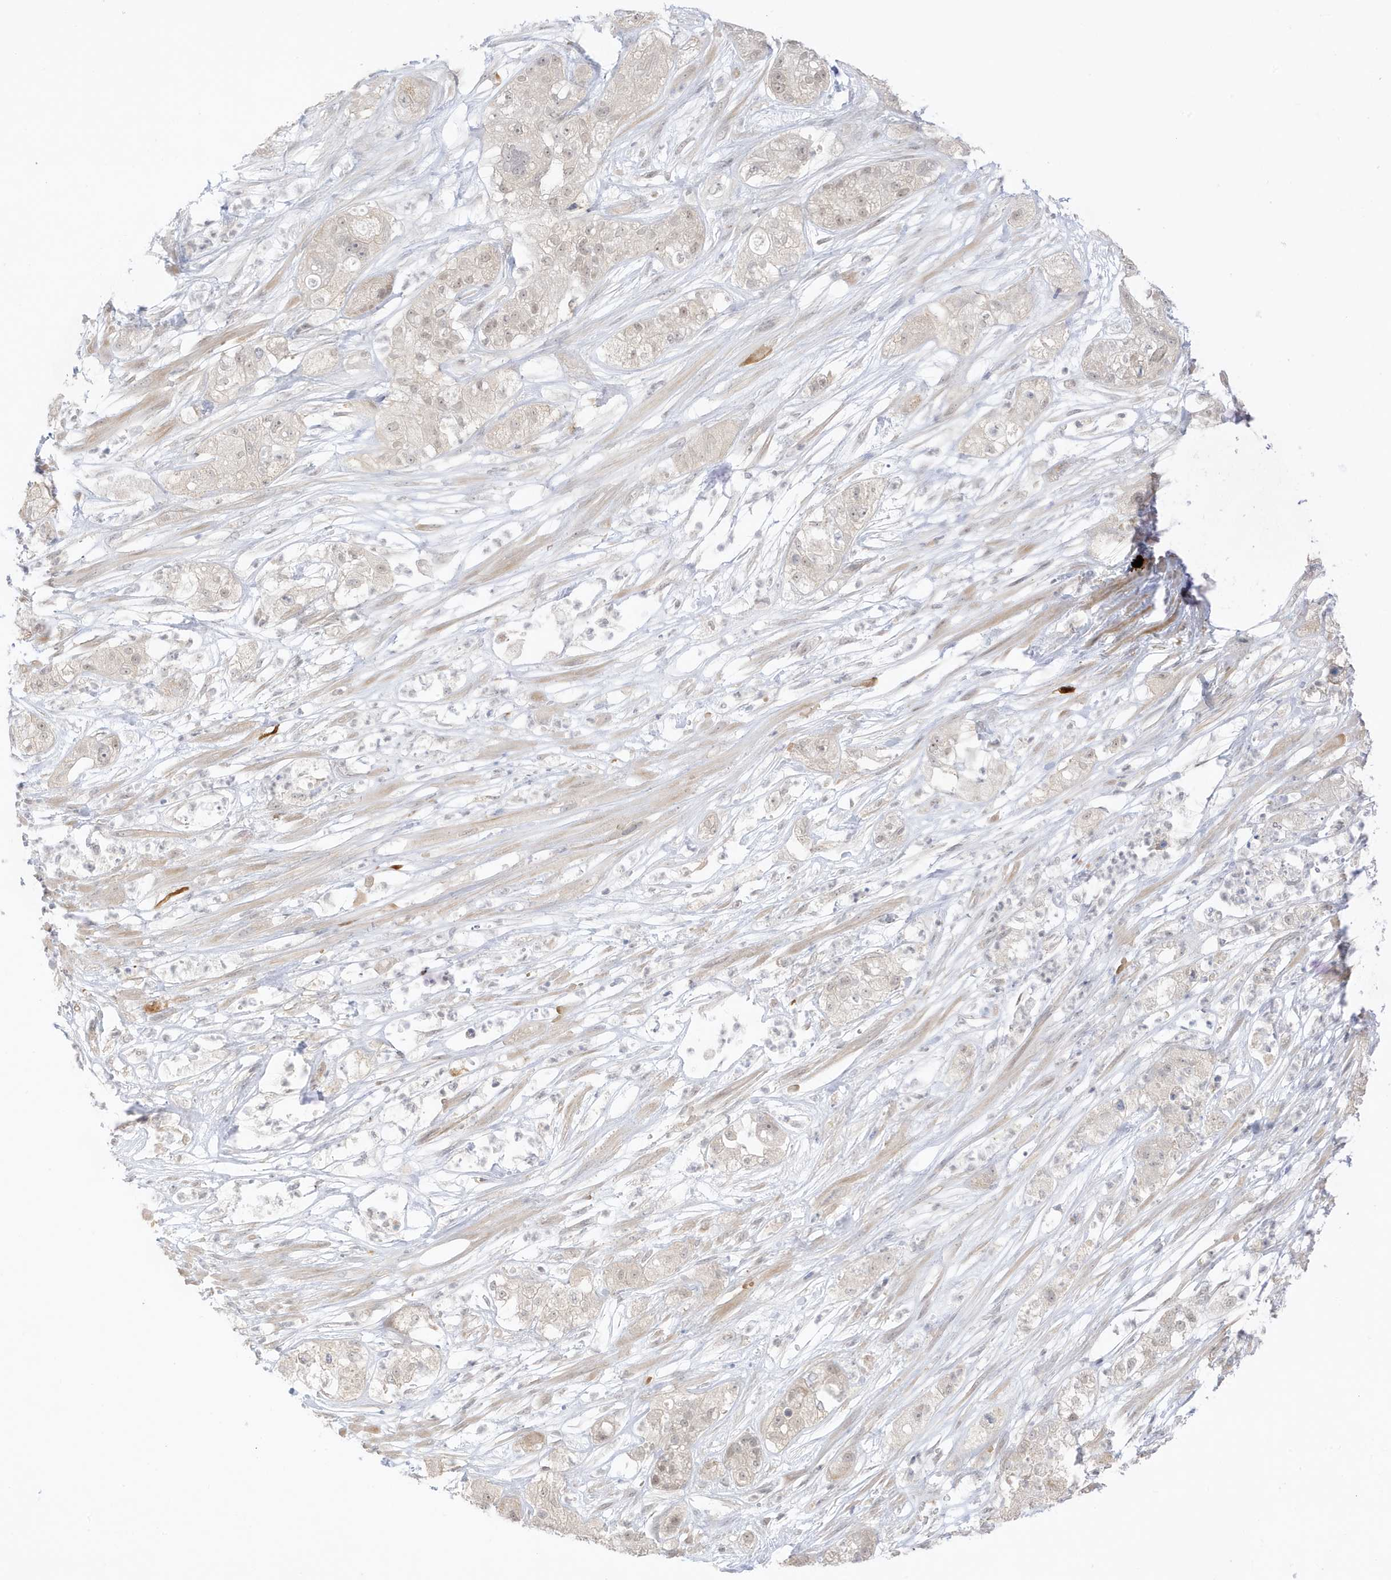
{"staining": {"intensity": "weak", "quantity": "<25%", "location": "nuclear"}, "tissue": "pancreatic cancer", "cell_type": "Tumor cells", "image_type": "cancer", "snomed": [{"axis": "morphology", "description": "Adenocarcinoma, NOS"}, {"axis": "topography", "description": "Pancreas"}], "caption": "The image reveals no significant expression in tumor cells of pancreatic adenocarcinoma. (IHC, brightfield microscopy, high magnification).", "gene": "MSL3", "patient": {"sex": "female", "age": 78}}